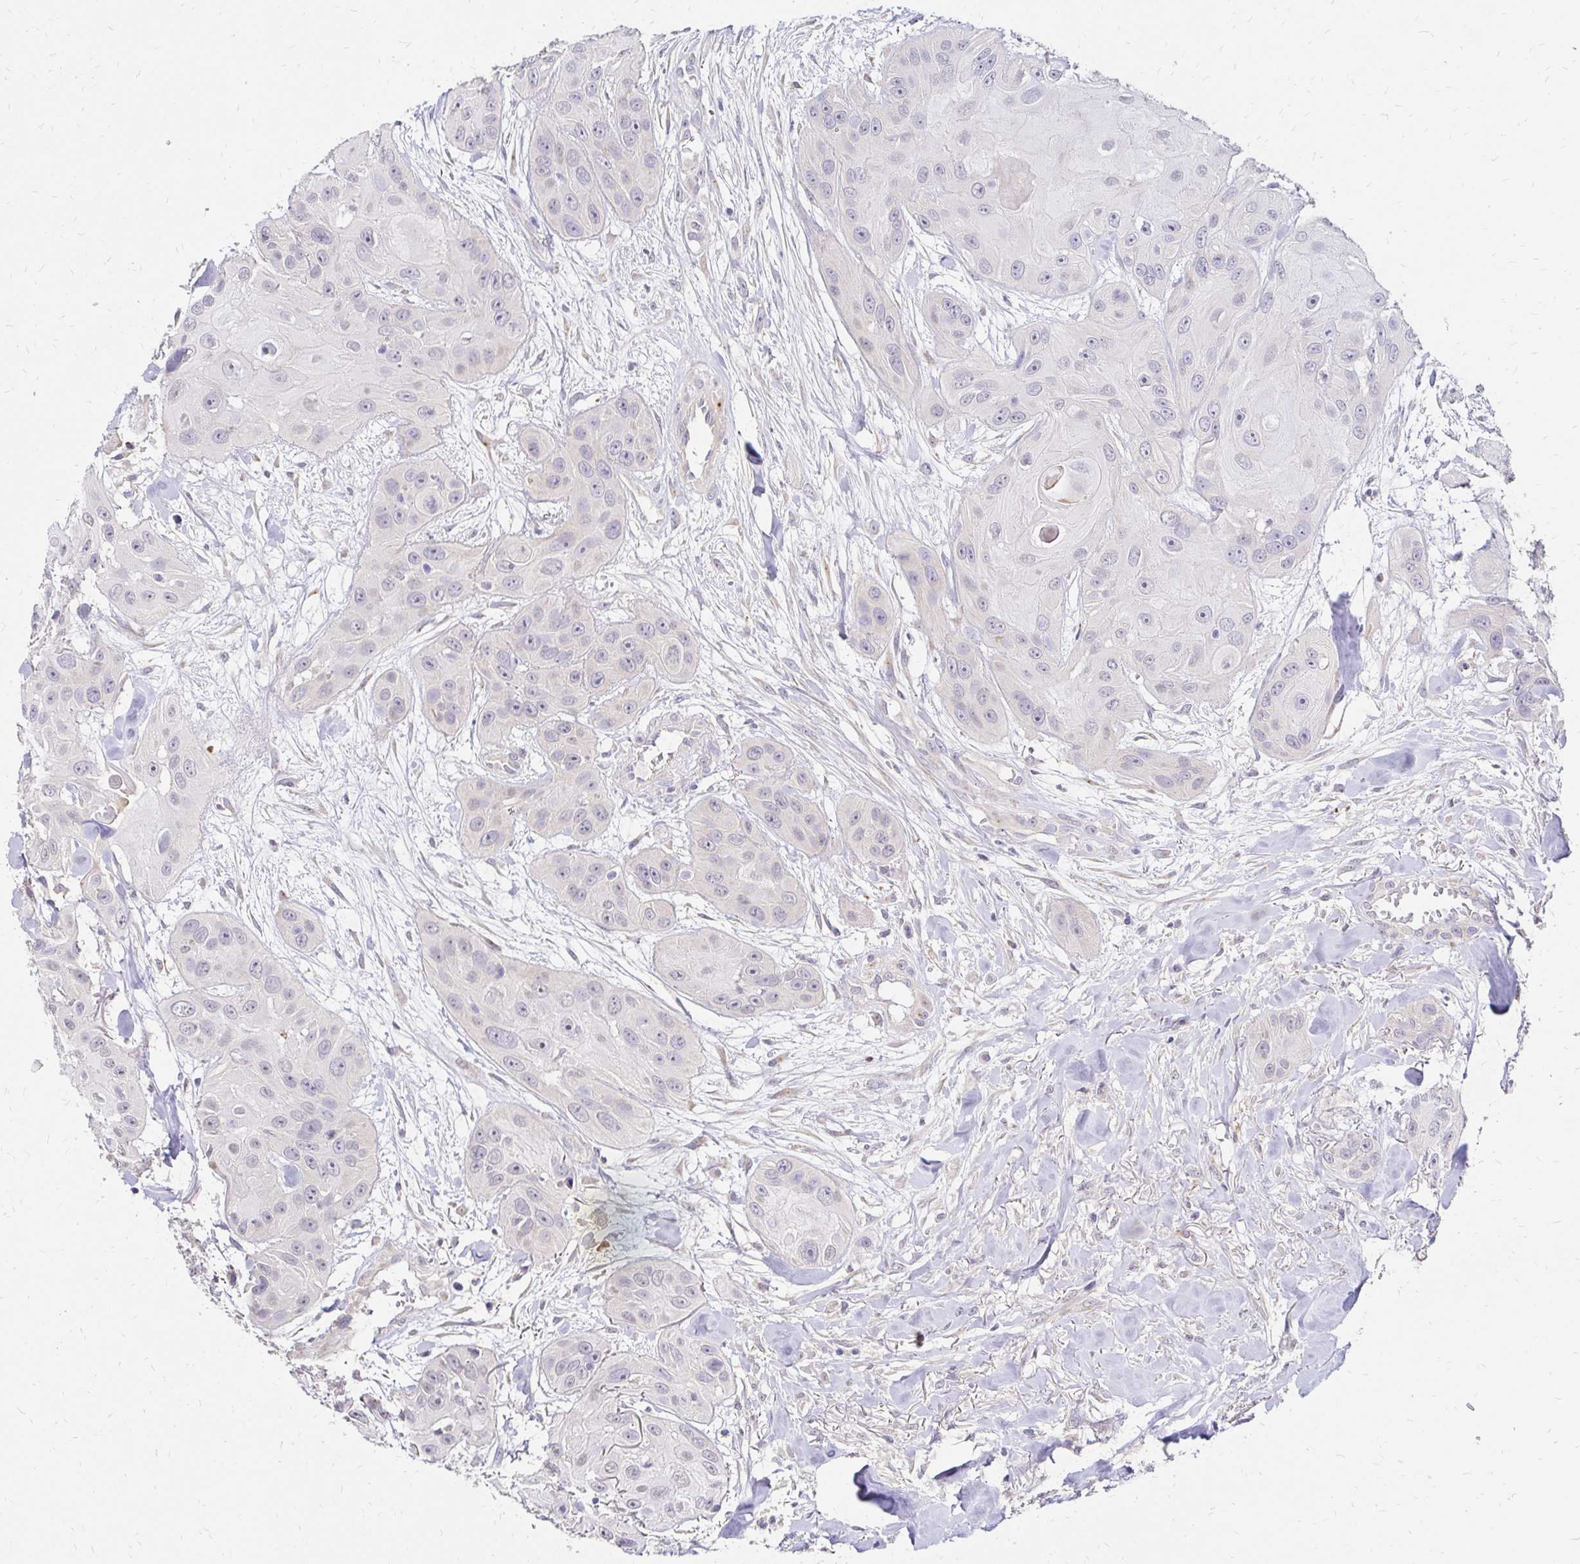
{"staining": {"intensity": "negative", "quantity": "none", "location": "none"}, "tissue": "head and neck cancer", "cell_type": "Tumor cells", "image_type": "cancer", "snomed": [{"axis": "morphology", "description": "Squamous cell carcinoma, NOS"}, {"axis": "topography", "description": "Oral tissue"}, {"axis": "topography", "description": "Head-Neck"}], "caption": "The immunohistochemistry photomicrograph has no significant expression in tumor cells of squamous cell carcinoma (head and neck) tissue.", "gene": "PRIMA1", "patient": {"sex": "male", "age": 77}}